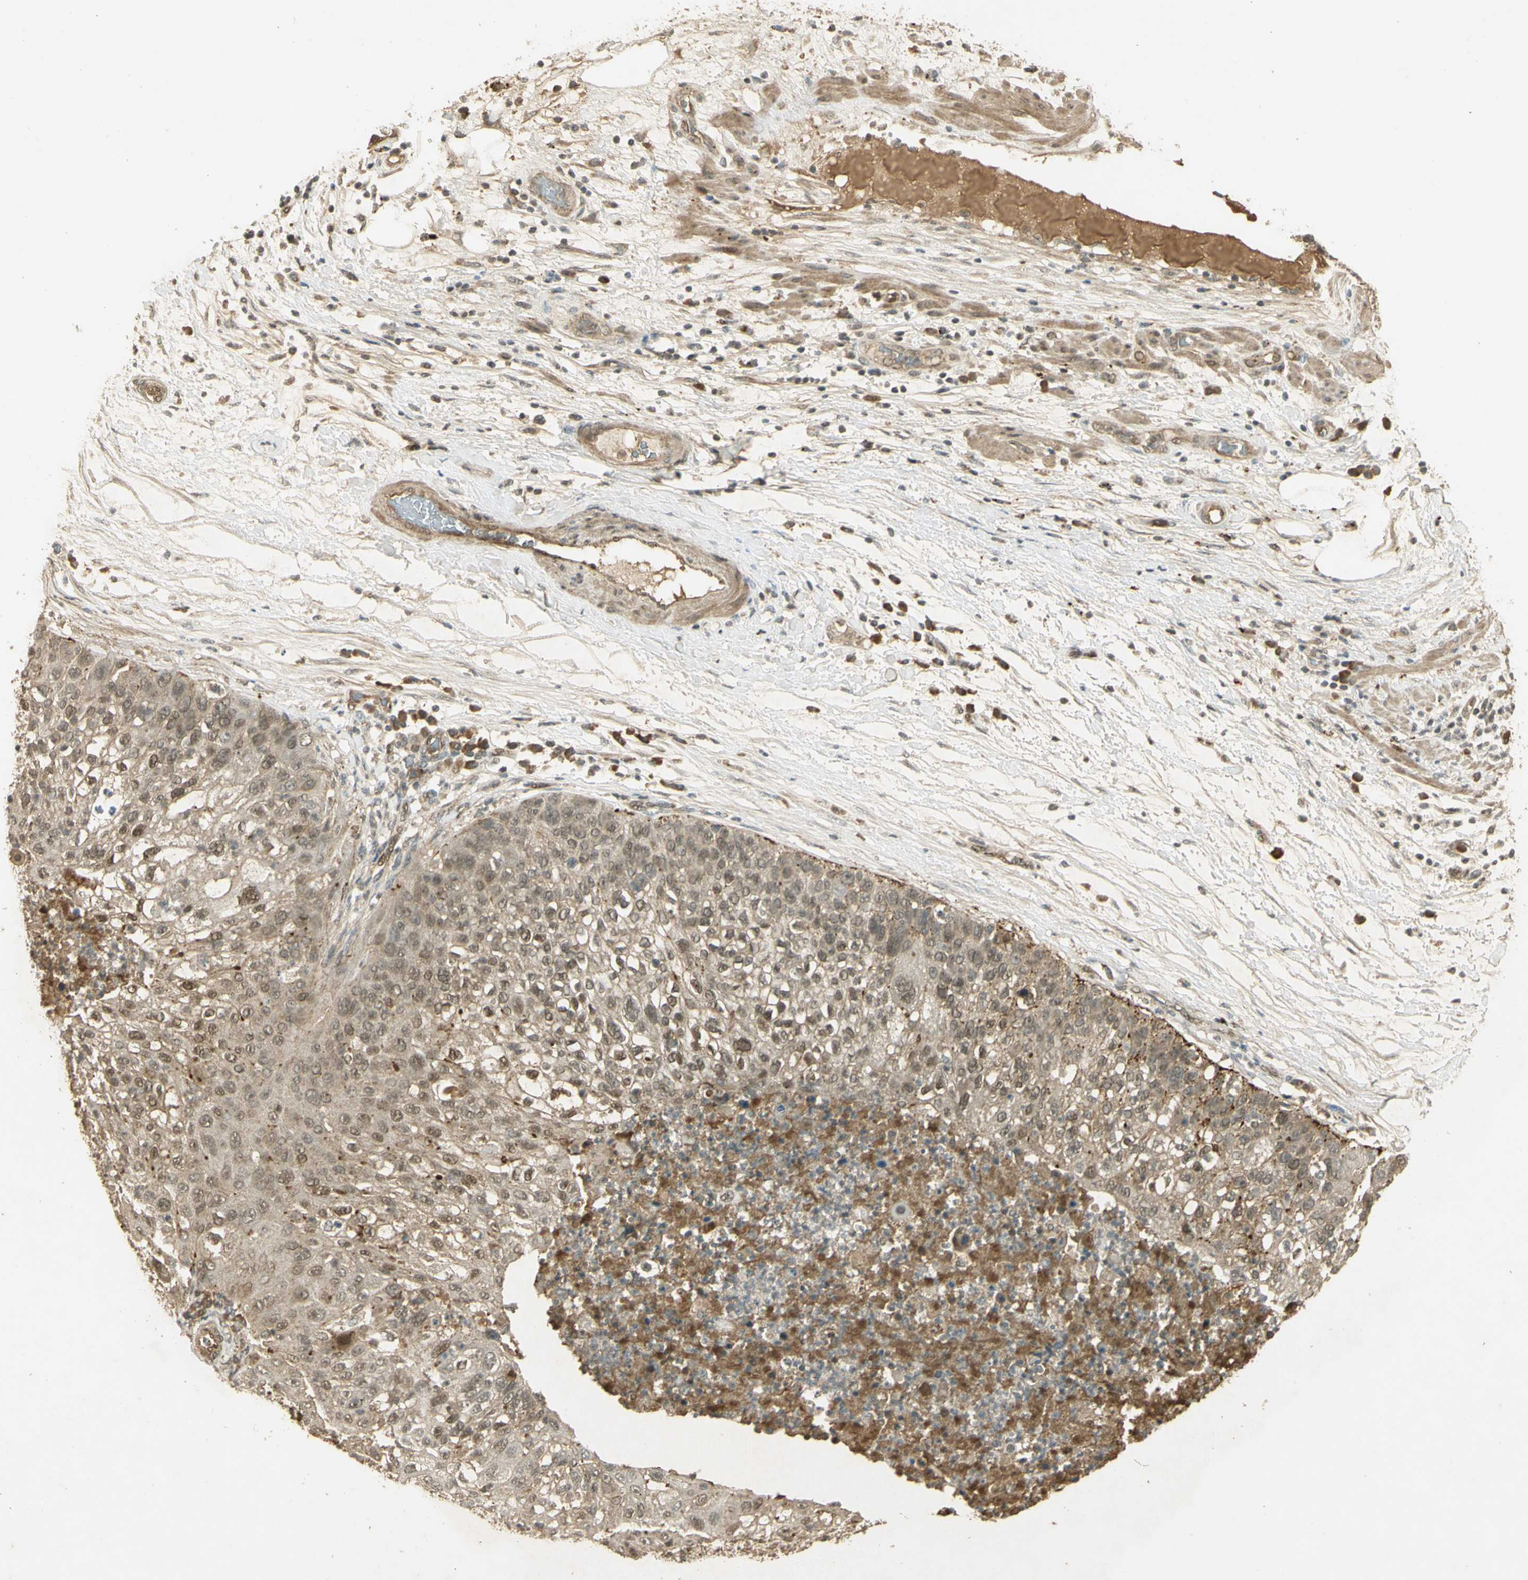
{"staining": {"intensity": "weak", "quantity": ">75%", "location": "cytoplasmic/membranous,nuclear"}, "tissue": "lung cancer", "cell_type": "Tumor cells", "image_type": "cancer", "snomed": [{"axis": "morphology", "description": "Inflammation, NOS"}, {"axis": "morphology", "description": "Squamous cell carcinoma, NOS"}, {"axis": "topography", "description": "Lymph node"}, {"axis": "topography", "description": "Soft tissue"}, {"axis": "topography", "description": "Lung"}], "caption": "Immunohistochemistry (IHC) image of human squamous cell carcinoma (lung) stained for a protein (brown), which demonstrates low levels of weak cytoplasmic/membranous and nuclear expression in about >75% of tumor cells.", "gene": "GMEB2", "patient": {"sex": "male", "age": 66}}